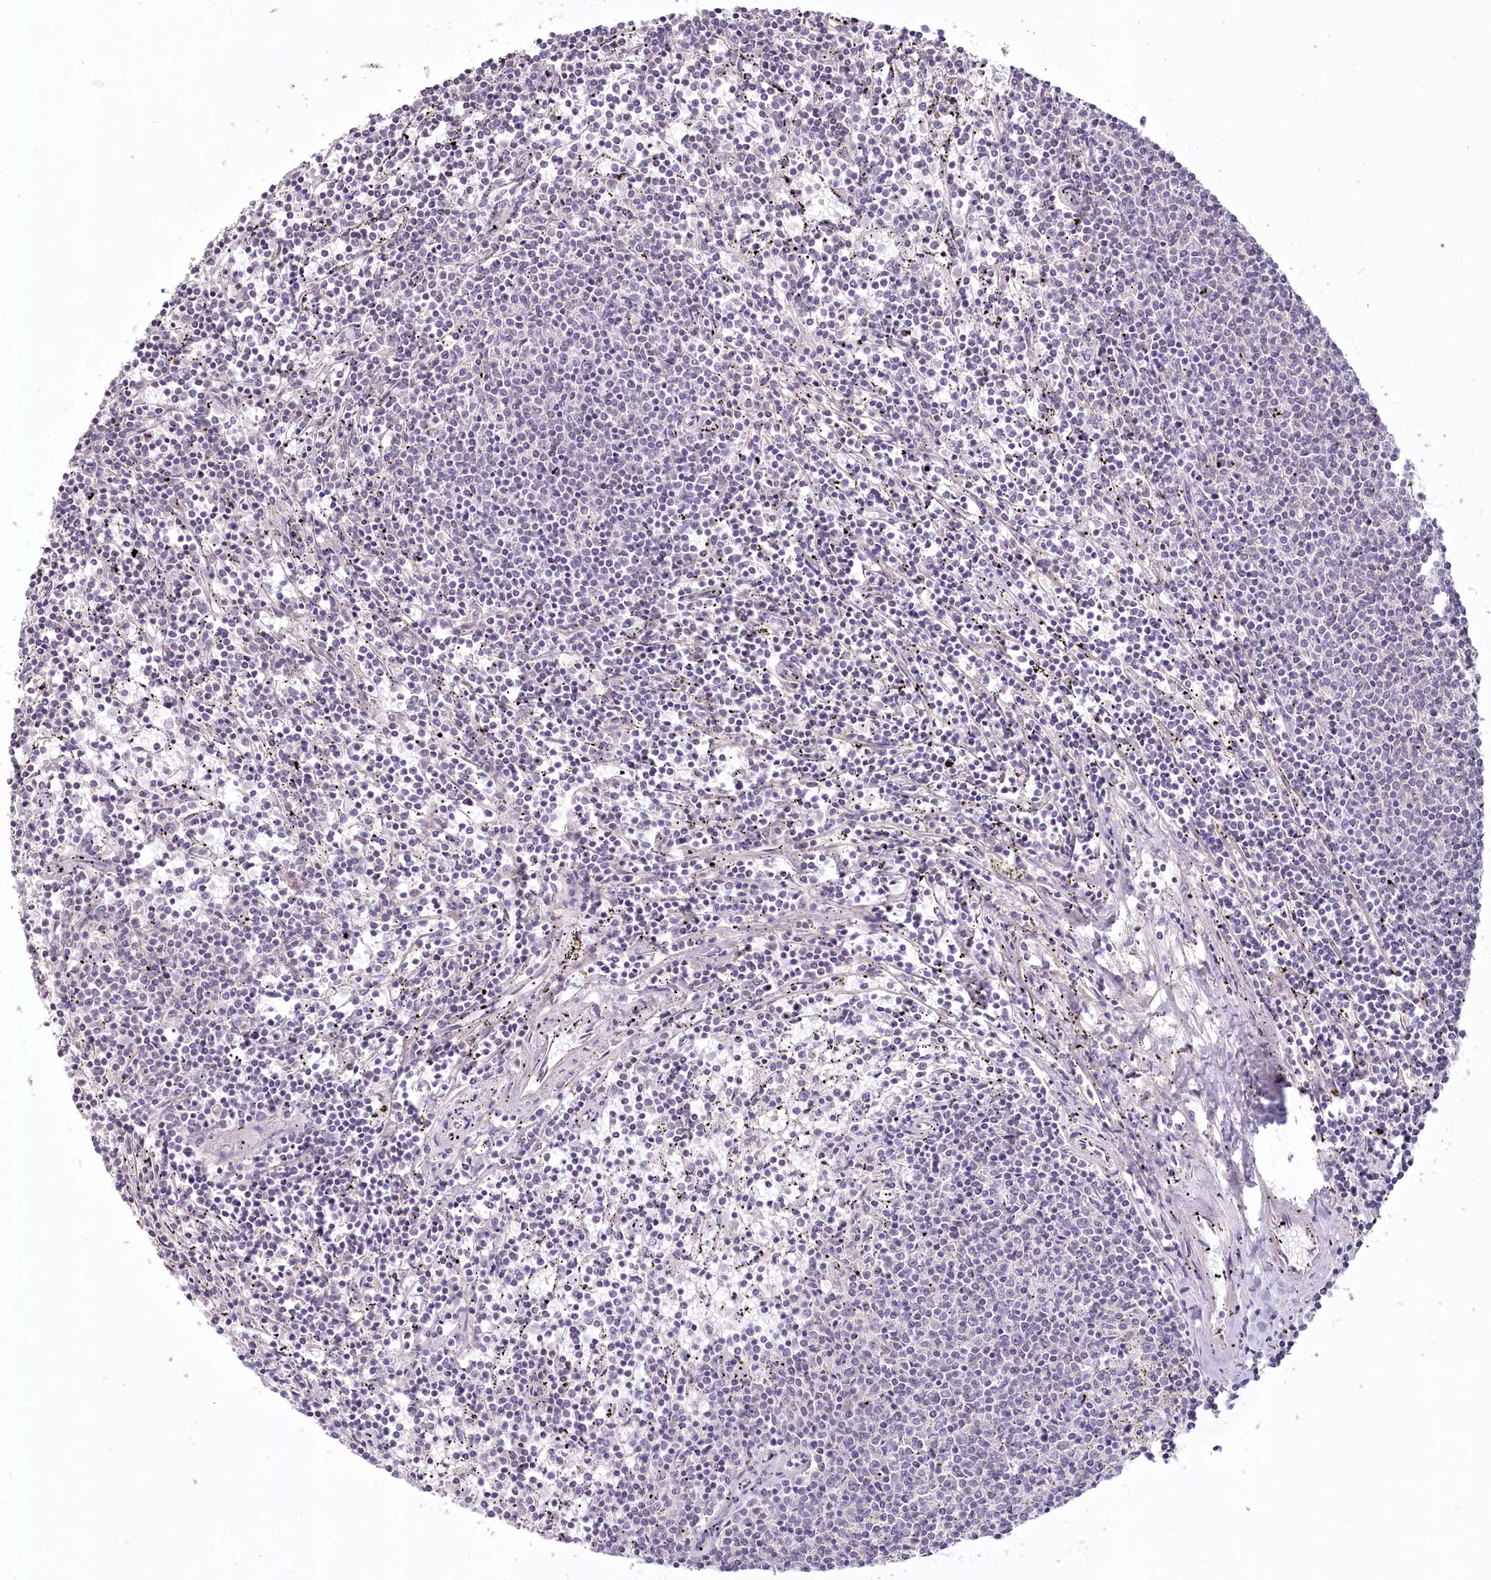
{"staining": {"intensity": "negative", "quantity": "none", "location": "none"}, "tissue": "lymphoma", "cell_type": "Tumor cells", "image_type": "cancer", "snomed": [{"axis": "morphology", "description": "Malignant lymphoma, non-Hodgkin's type, Low grade"}, {"axis": "topography", "description": "Spleen"}], "caption": "Tumor cells are negative for protein expression in human malignant lymphoma, non-Hodgkin's type (low-grade).", "gene": "USP11", "patient": {"sex": "female", "age": 50}}